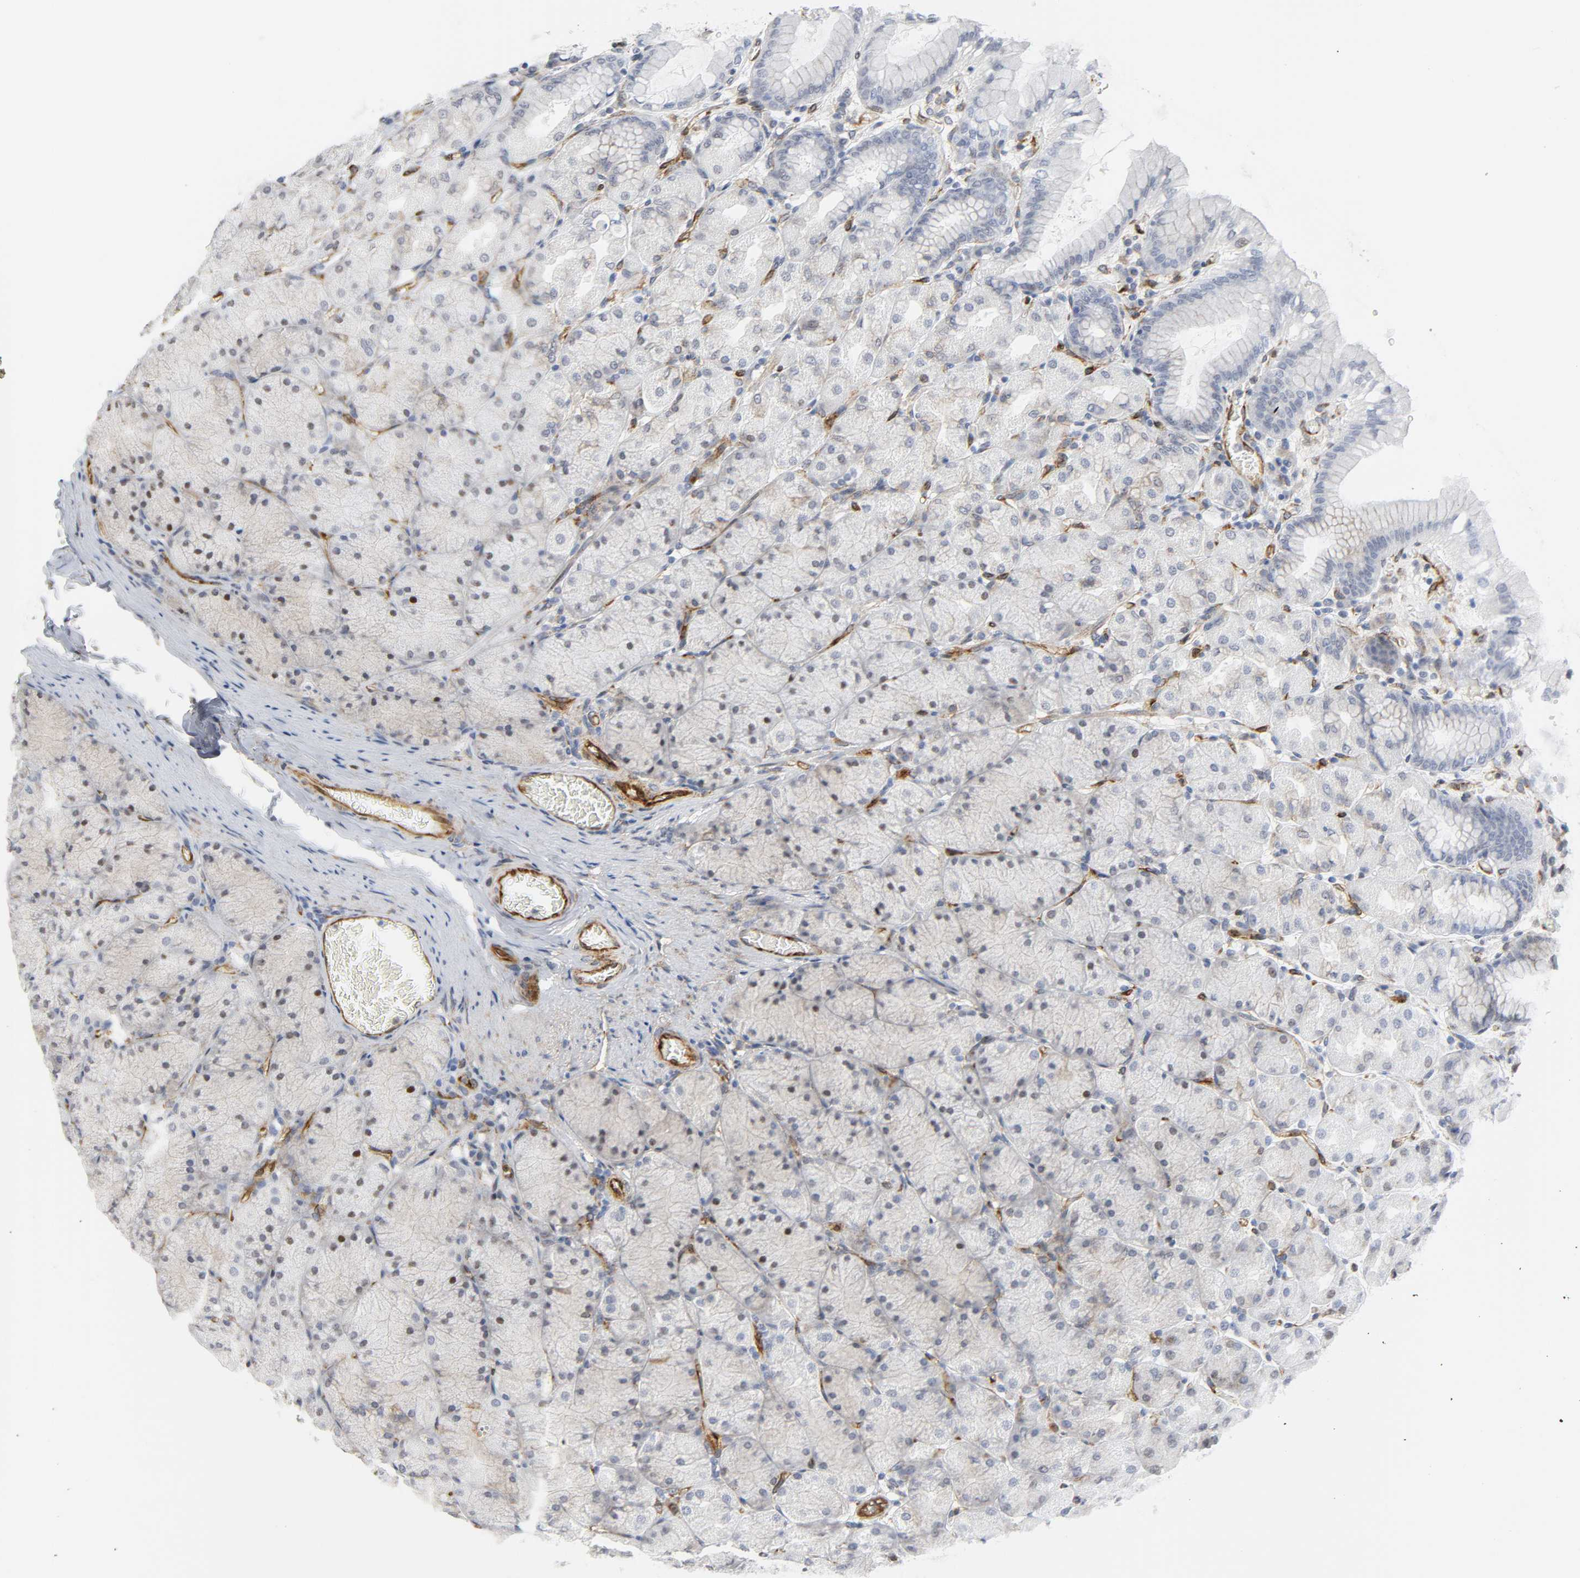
{"staining": {"intensity": "weak", "quantity": "25%-75%", "location": "cytoplasmic/membranous,nuclear"}, "tissue": "stomach", "cell_type": "Glandular cells", "image_type": "normal", "snomed": [{"axis": "morphology", "description": "Normal tissue, NOS"}, {"axis": "topography", "description": "Stomach, upper"}], "caption": "Immunohistochemistry of normal stomach shows low levels of weak cytoplasmic/membranous,nuclear expression in about 25%-75% of glandular cells.", "gene": "DOCK1", "patient": {"sex": "female", "age": 56}}